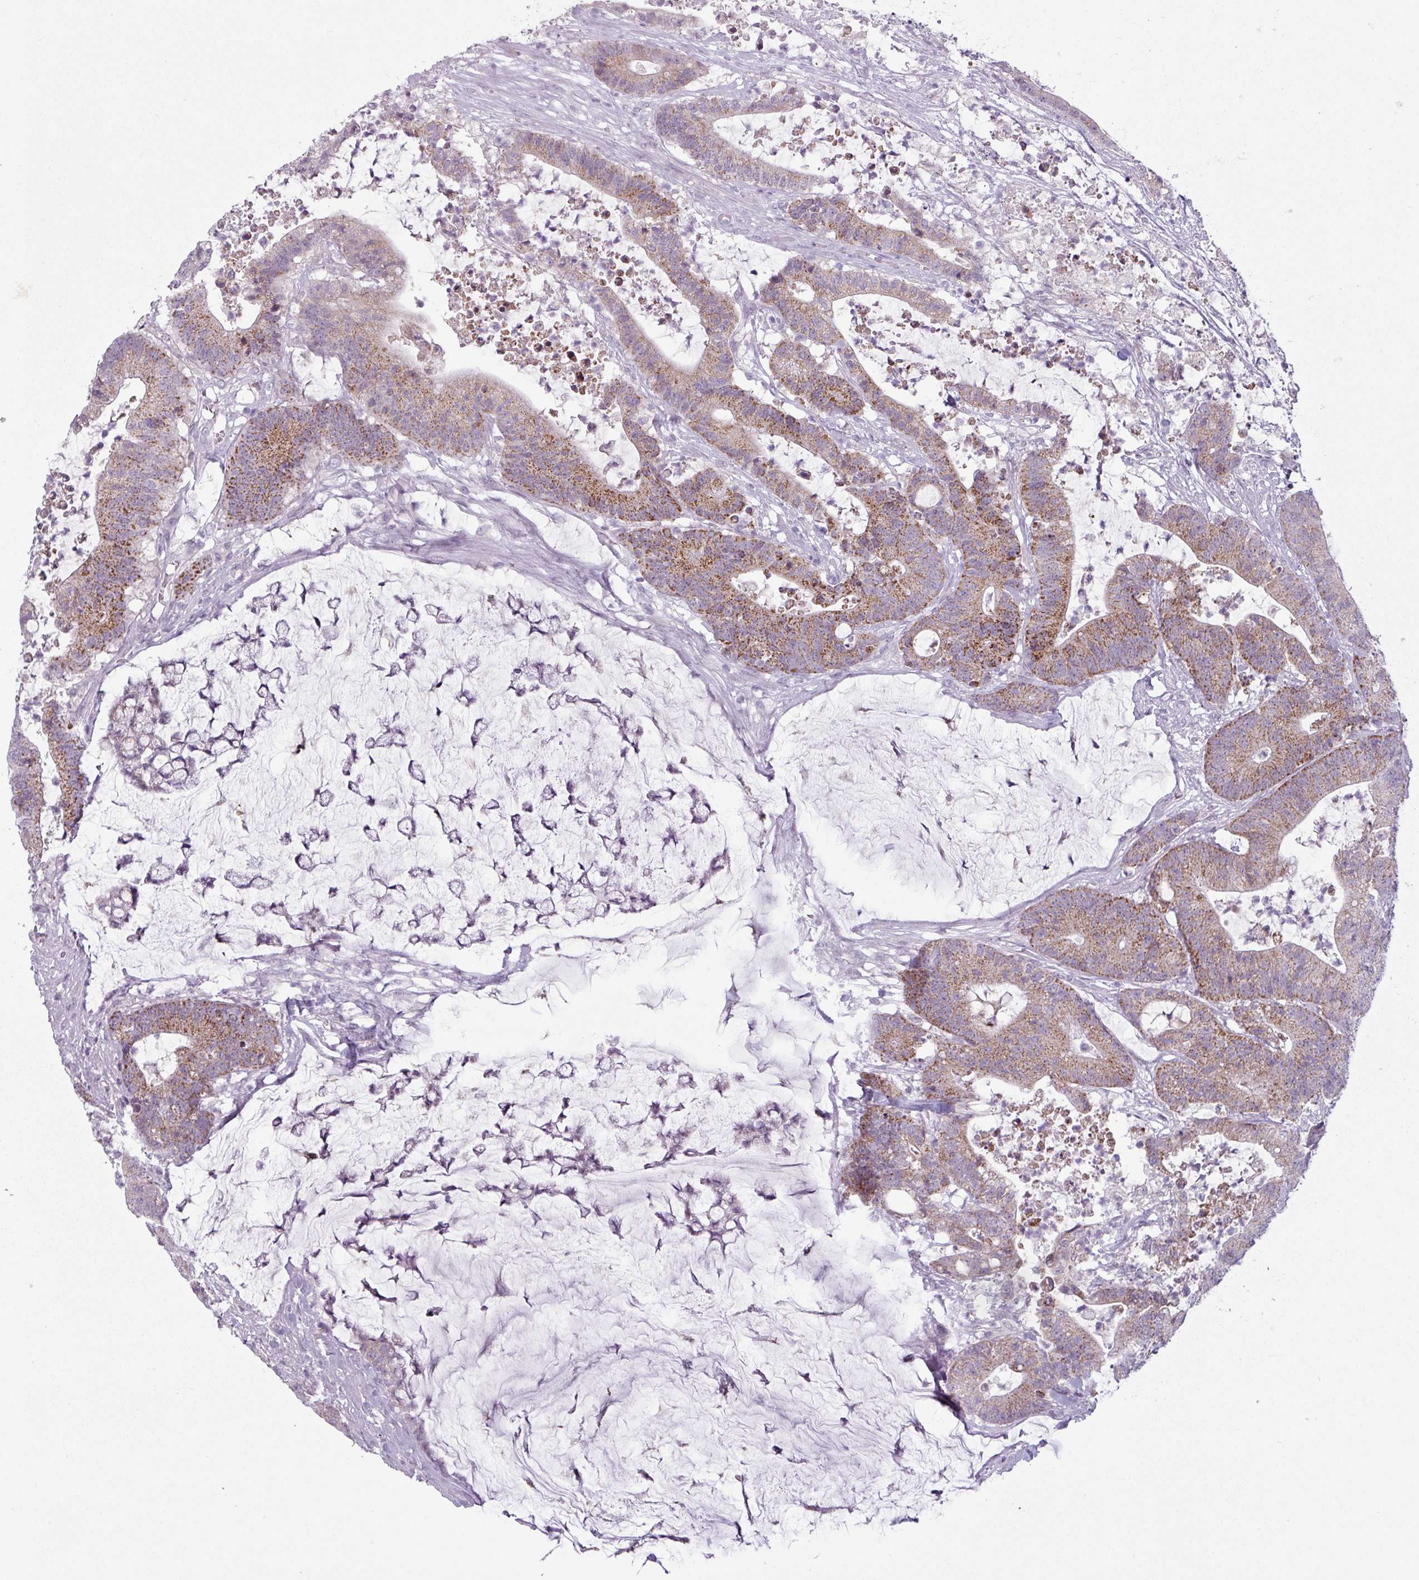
{"staining": {"intensity": "moderate", "quantity": ">75%", "location": "cytoplasmic/membranous"}, "tissue": "colorectal cancer", "cell_type": "Tumor cells", "image_type": "cancer", "snomed": [{"axis": "morphology", "description": "Adenocarcinoma, NOS"}, {"axis": "topography", "description": "Colon"}], "caption": "Human colorectal cancer (adenocarcinoma) stained for a protein (brown) exhibits moderate cytoplasmic/membranous positive staining in approximately >75% of tumor cells.", "gene": "ZNF615", "patient": {"sex": "female", "age": 84}}